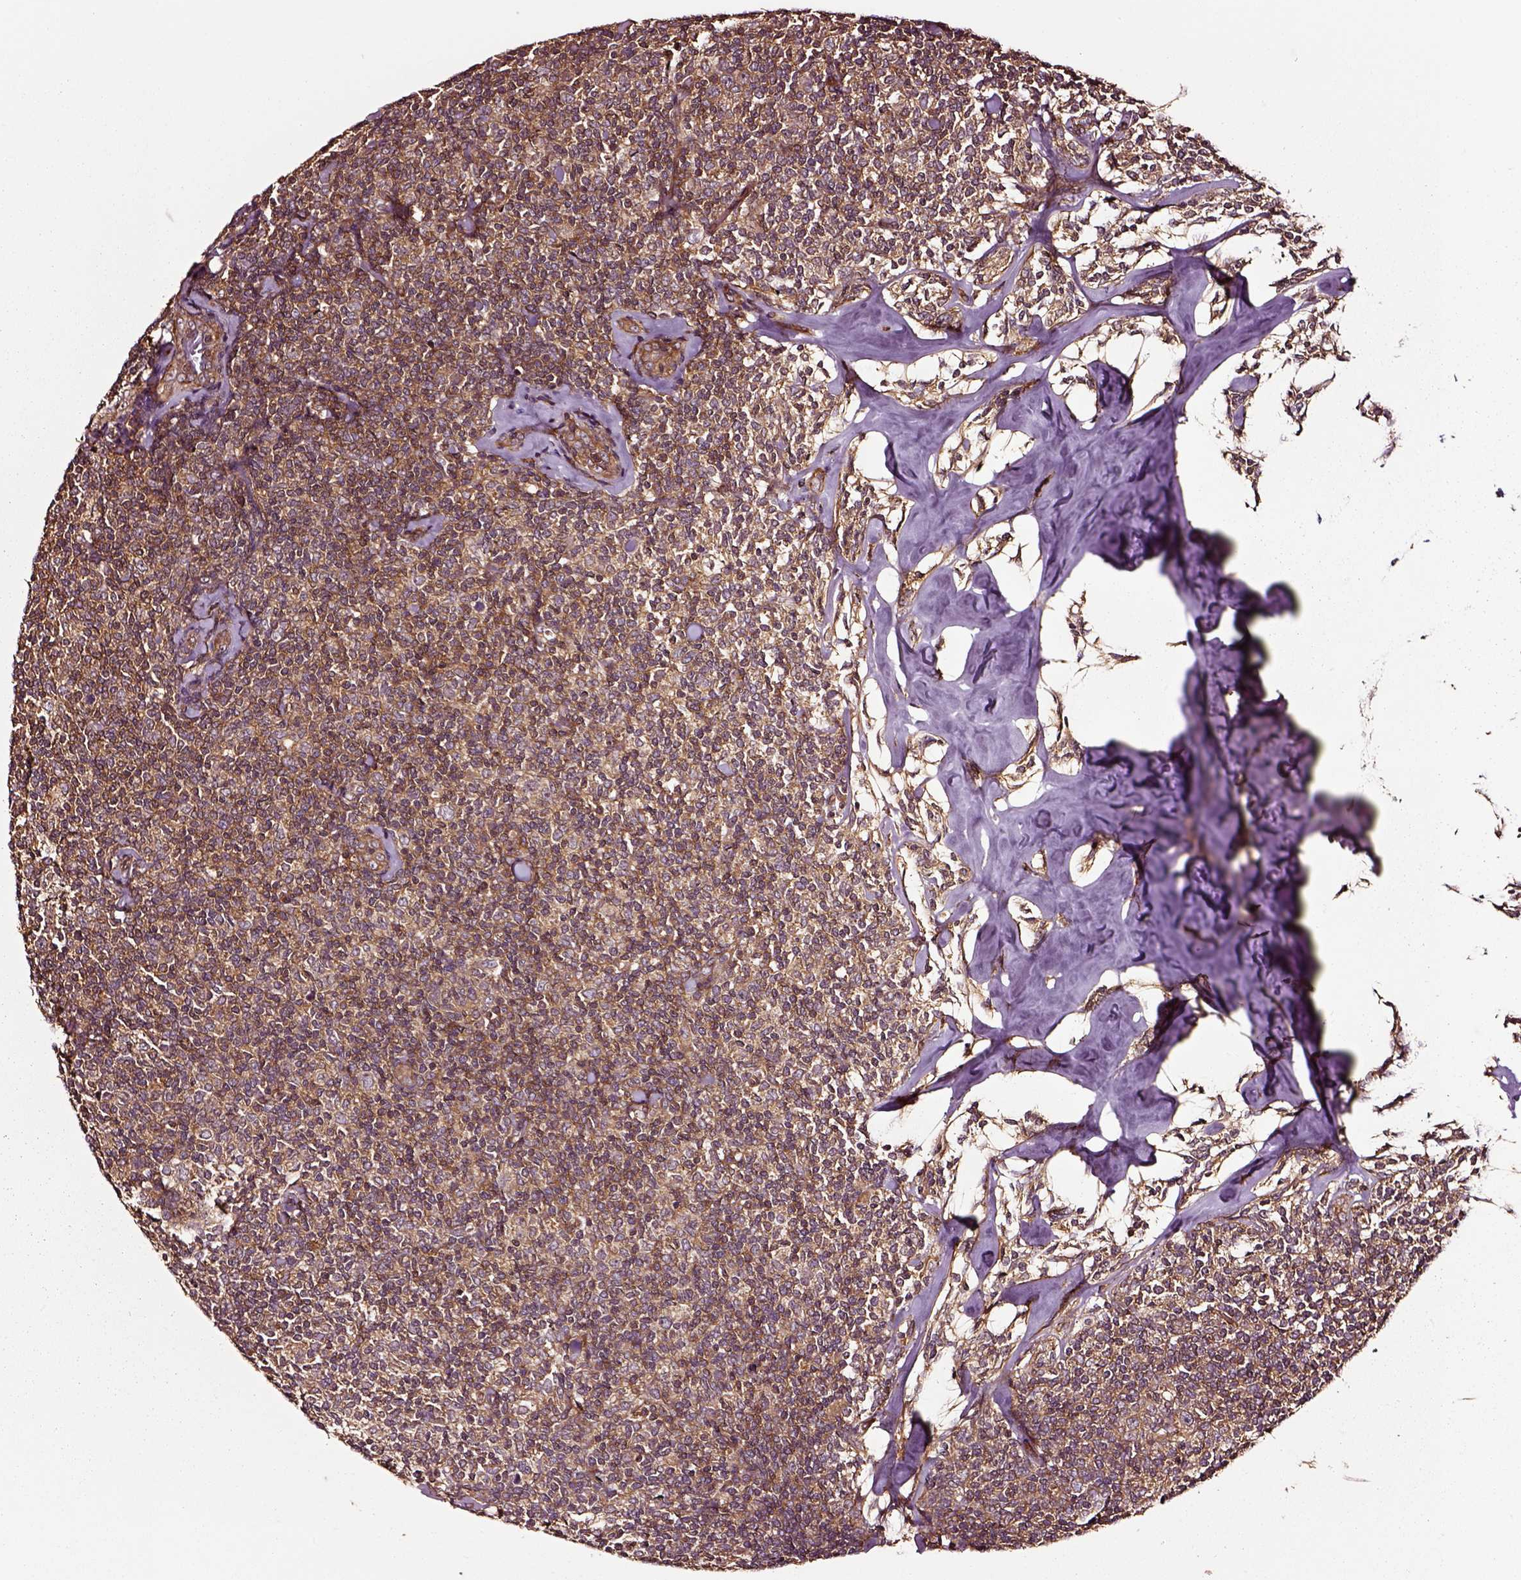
{"staining": {"intensity": "strong", "quantity": ">75%", "location": "cytoplasmic/membranous"}, "tissue": "lymphoma", "cell_type": "Tumor cells", "image_type": "cancer", "snomed": [{"axis": "morphology", "description": "Malignant lymphoma, non-Hodgkin's type, Low grade"}, {"axis": "topography", "description": "Lymph node"}], "caption": "Lymphoma stained with DAB (3,3'-diaminobenzidine) immunohistochemistry demonstrates high levels of strong cytoplasmic/membranous expression in approximately >75% of tumor cells. (brown staining indicates protein expression, while blue staining denotes nuclei).", "gene": "RASSF5", "patient": {"sex": "female", "age": 56}}